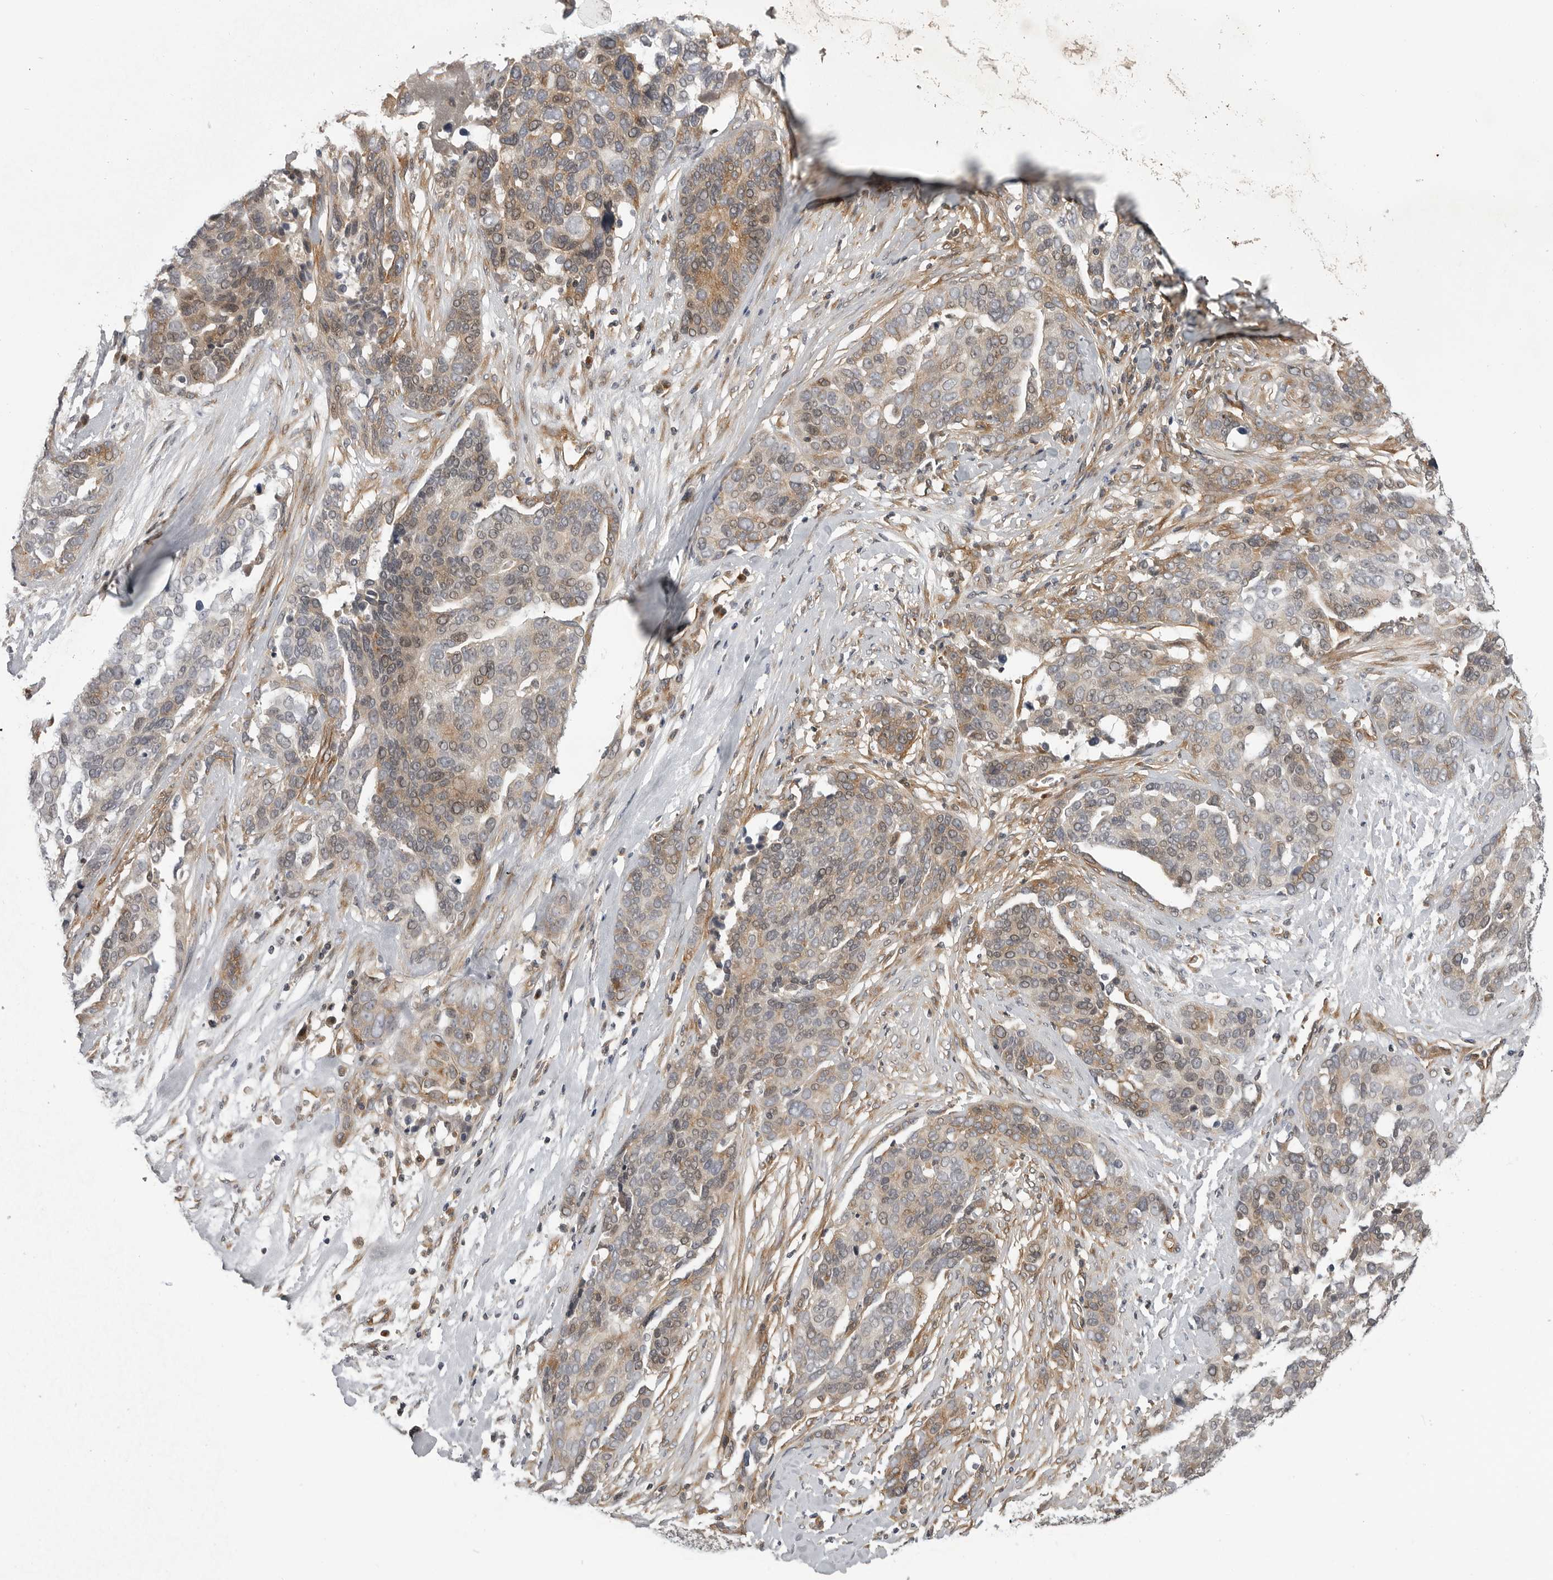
{"staining": {"intensity": "weak", "quantity": "25%-75%", "location": "cytoplasmic/membranous"}, "tissue": "ovarian cancer", "cell_type": "Tumor cells", "image_type": "cancer", "snomed": [{"axis": "morphology", "description": "Cystadenocarcinoma, serous, NOS"}, {"axis": "topography", "description": "Ovary"}], "caption": "A photomicrograph of ovarian serous cystadenocarcinoma stained for a protein reveals weak cytoplasmic/membranous brown staining in tumor cells. (Brightfield microscopy of DAB IHC at high magnification).", "gene": "LRRC45", "patient": {"sex": "female", "age": 44}}